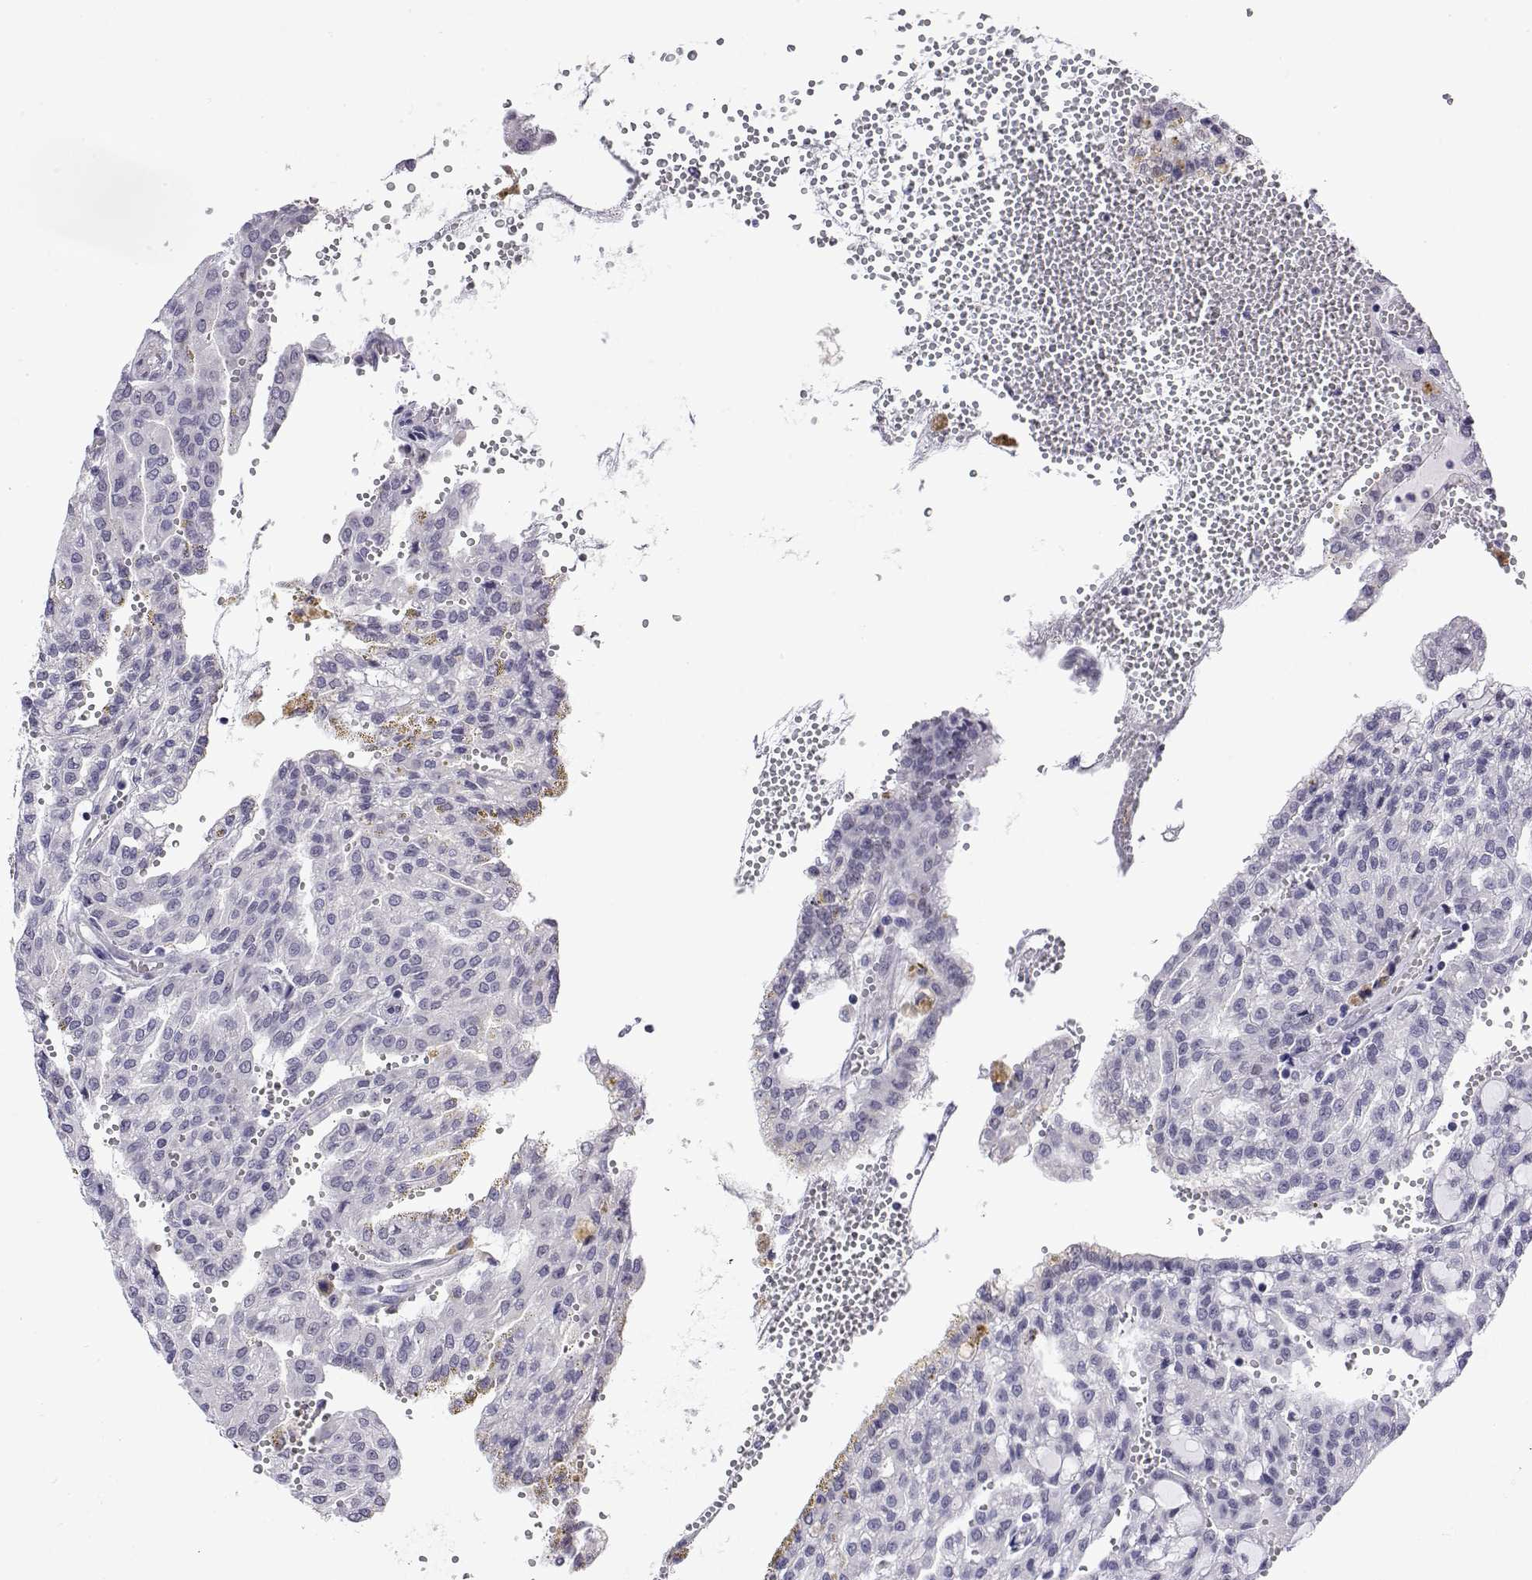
{"staining": {"intensity": "negative", "quantity": "none", "location": "none"}, "tissue": "renal cancer", "cell_type": "Tumor cells", "image_type": "cancer", "snomed": [{"axis": "morphology", "description": "Adenocarcinoma, NOS"}, {"axis": "topography", "description": "Kidney"}], "caption": "This is a photomicrograph of IHC staining of renal cancer, which shows no positivity in tumor cells.", "gene": "POLDIP3", "patient": {"sex": "male", "age": 63}}